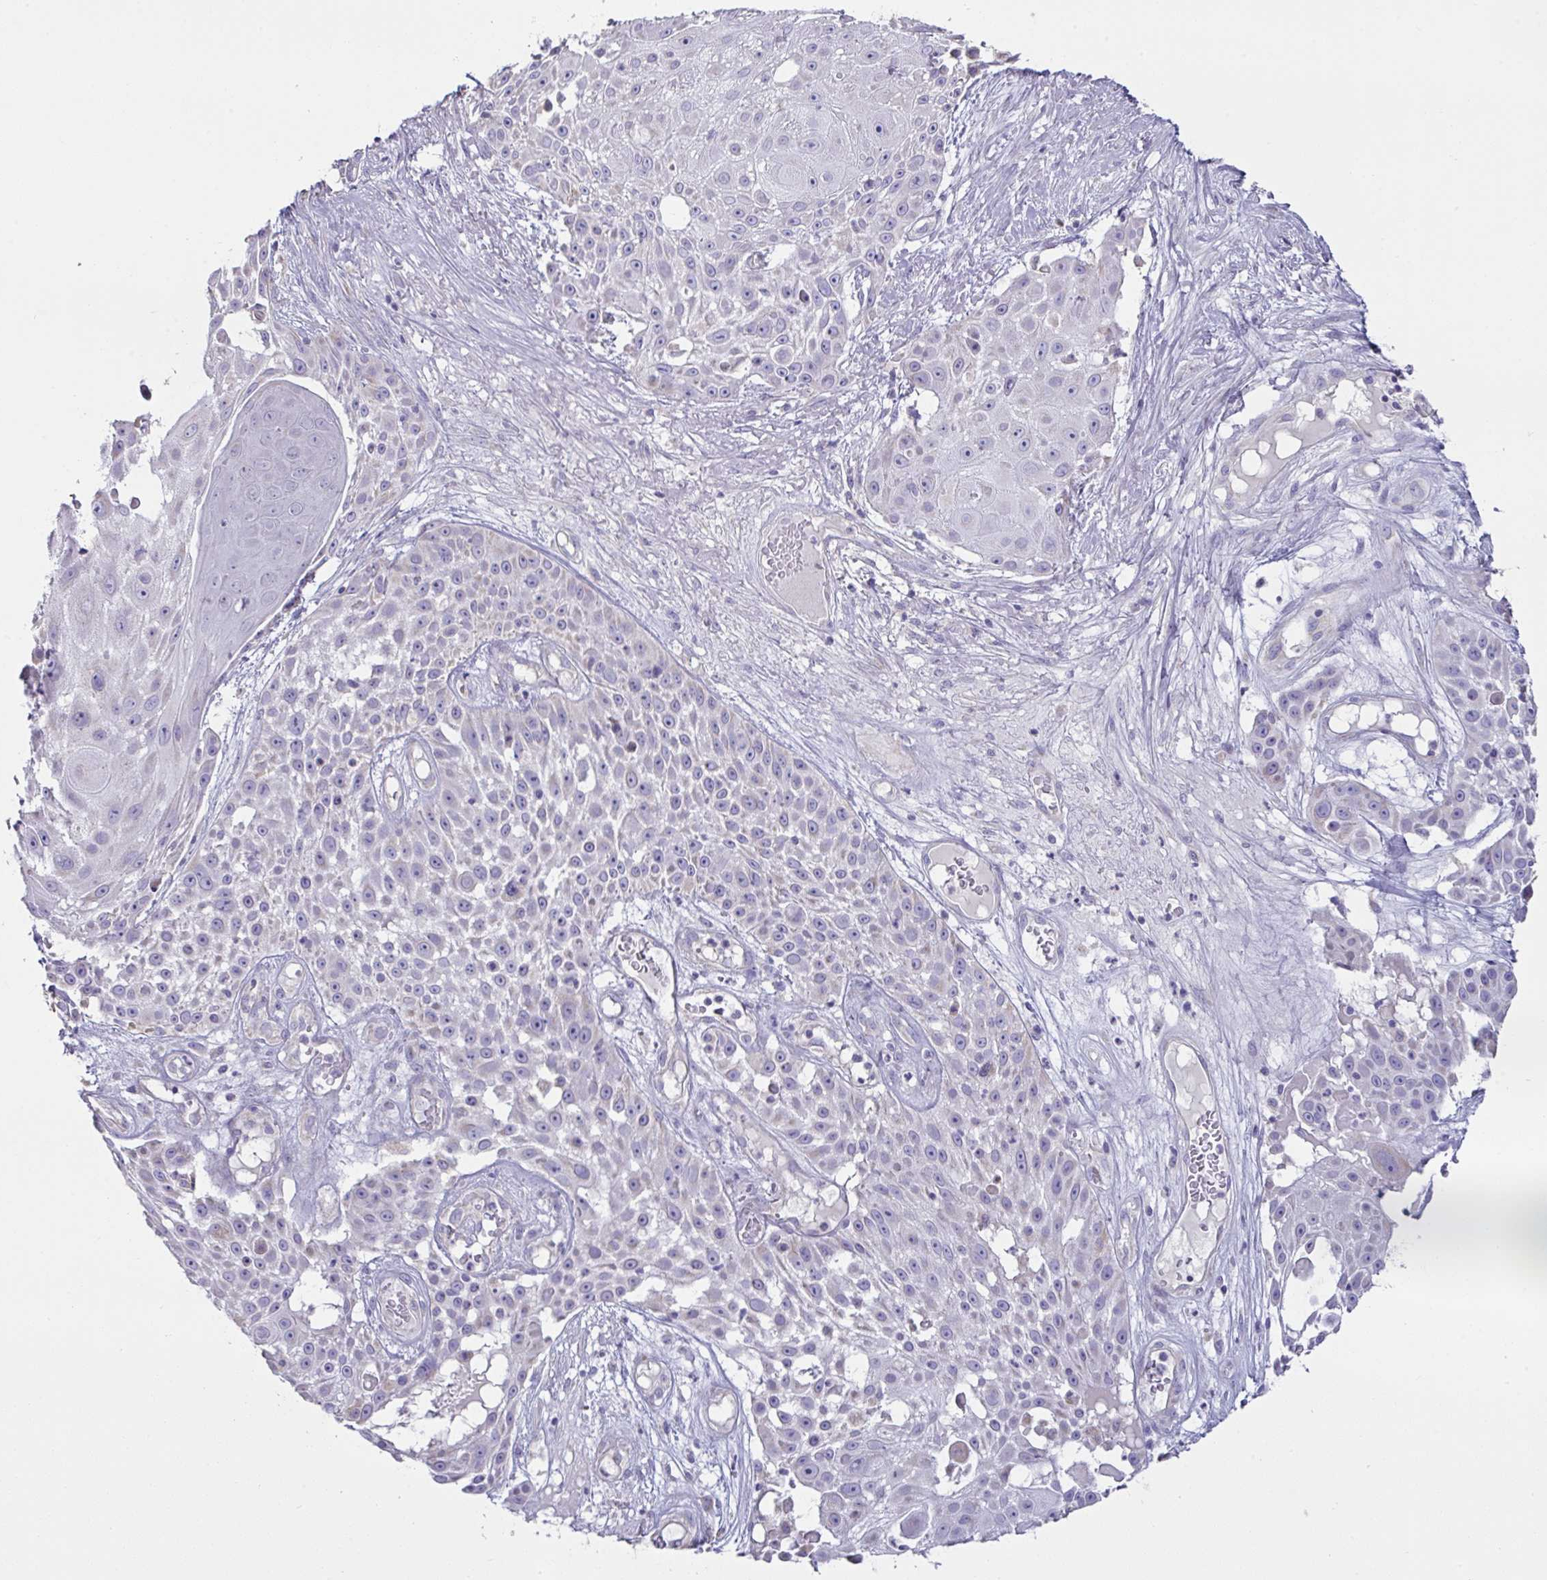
{"staining": {"intensity": "negative", "quantity": "none", "location": "none"}, "tissue": "skin cancer", "cell_type": "Tumor cells", "image_type": "cancer", "snomed": [{"axis": "morphology", "description": "Squamous cell carcinoma, NOS"}, {"axis": "topography", "description": "Skin"}], "caption": "Immunohistochemistry image of neoplastic tissue: human skin cancer stained with DAB (3,3'-diaminobenzidine) demonstrates no significant protein staining in tumor cells.", "gene": "DOK7", "patient": {"sex": "female", "age": 86}}